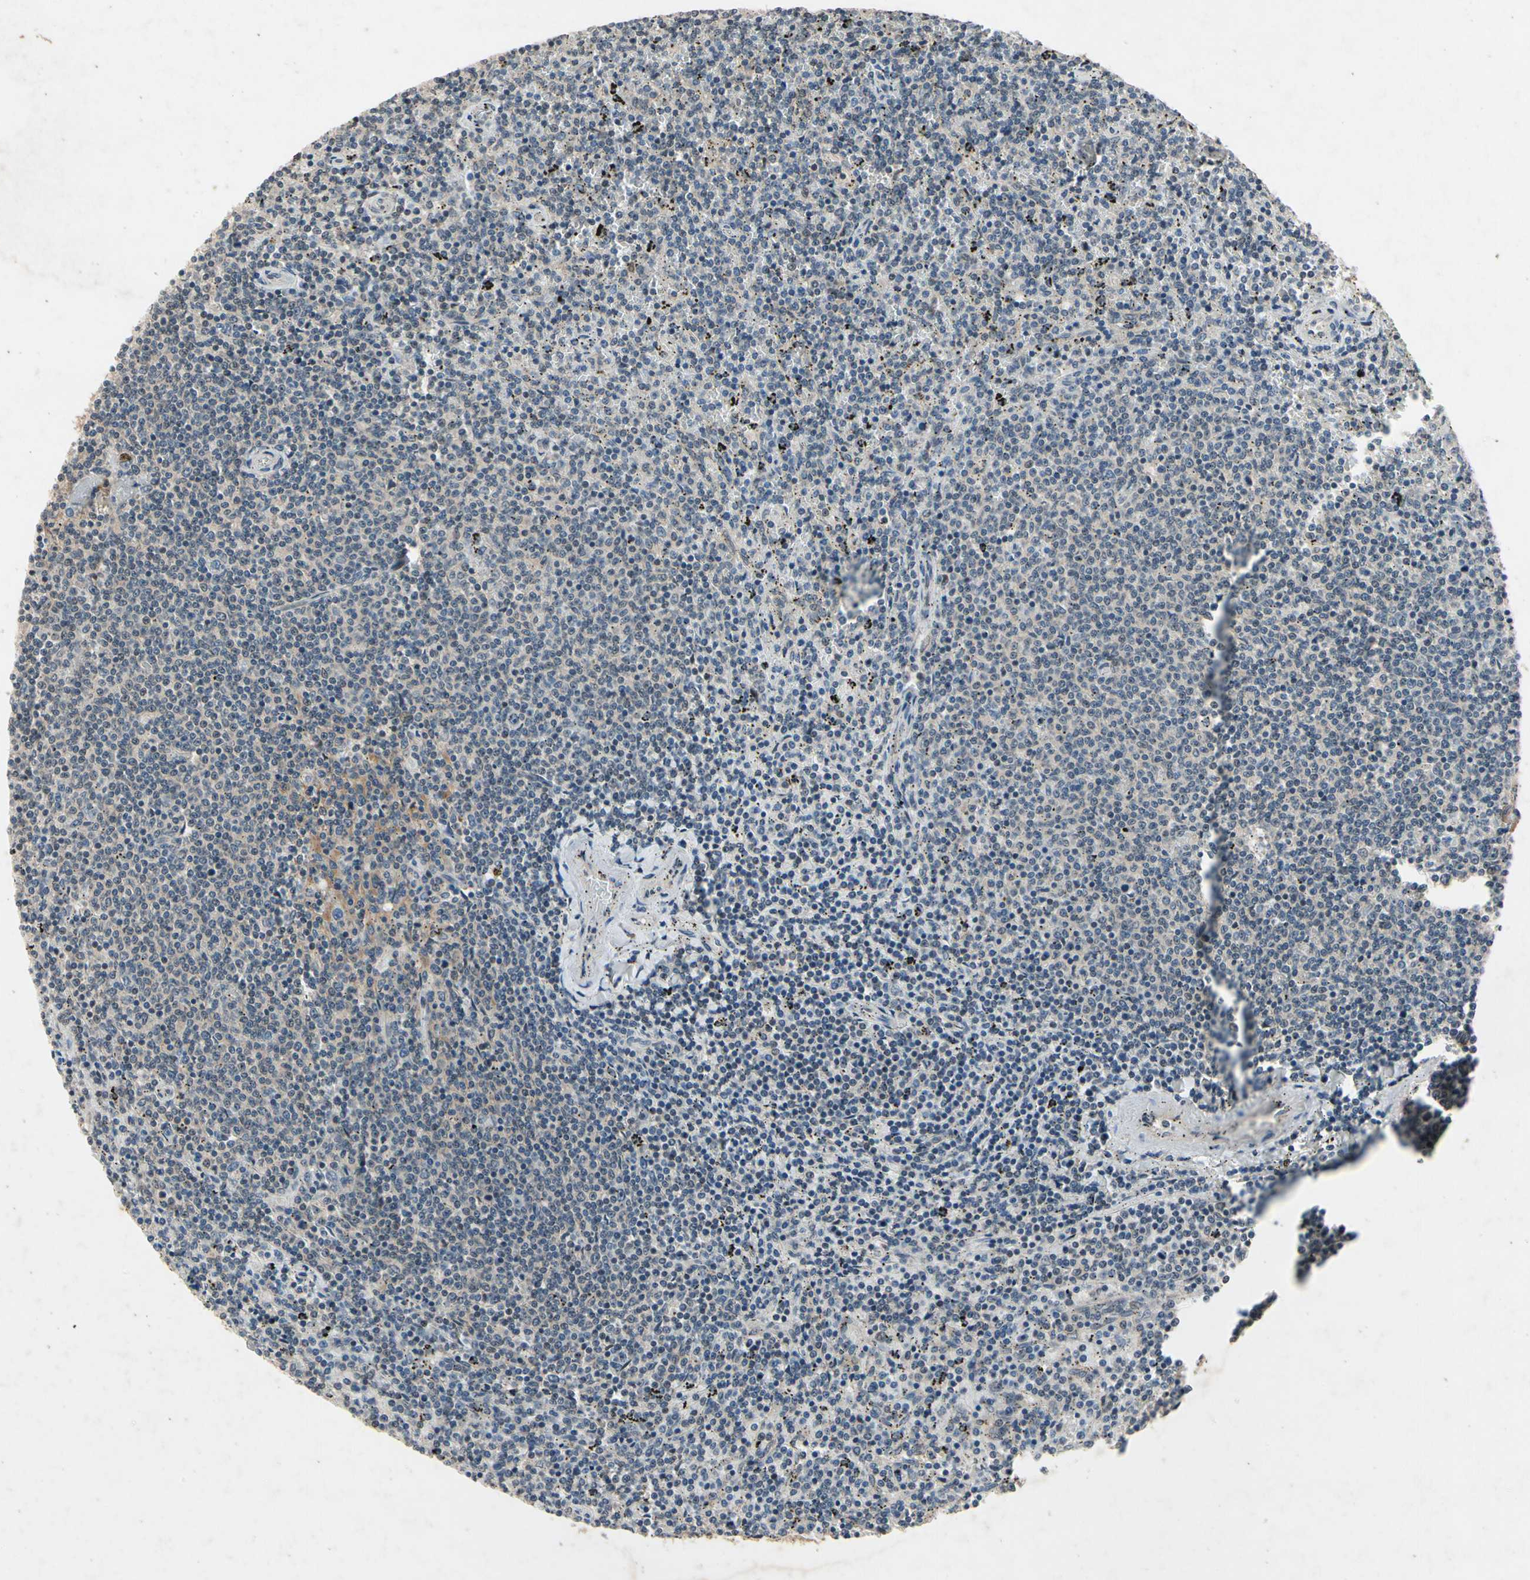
{"staining": {"intensity": "weak", "quantity": "<25%", "location": "cytoplasmic/membranous"}, "tissue": "lymphoma", "cell_type": "Tumor cells", "image_type": "cancer", "snomed": [{"axis": "morphology", "description": "Malignant lymphoma, non-Hodgkin's type, Low grade"}, {"axis": "topography", "description": "Spleen"}], "caption": "The photomicrograph shows no staining of tumor cells in lymphoma. (DAB (3,3'-diaminobenzidine) immunohistochemistry (IHC), high magnification).", "gene": "DPY19L3", "patient": {"sex": "female", "age": 50}}